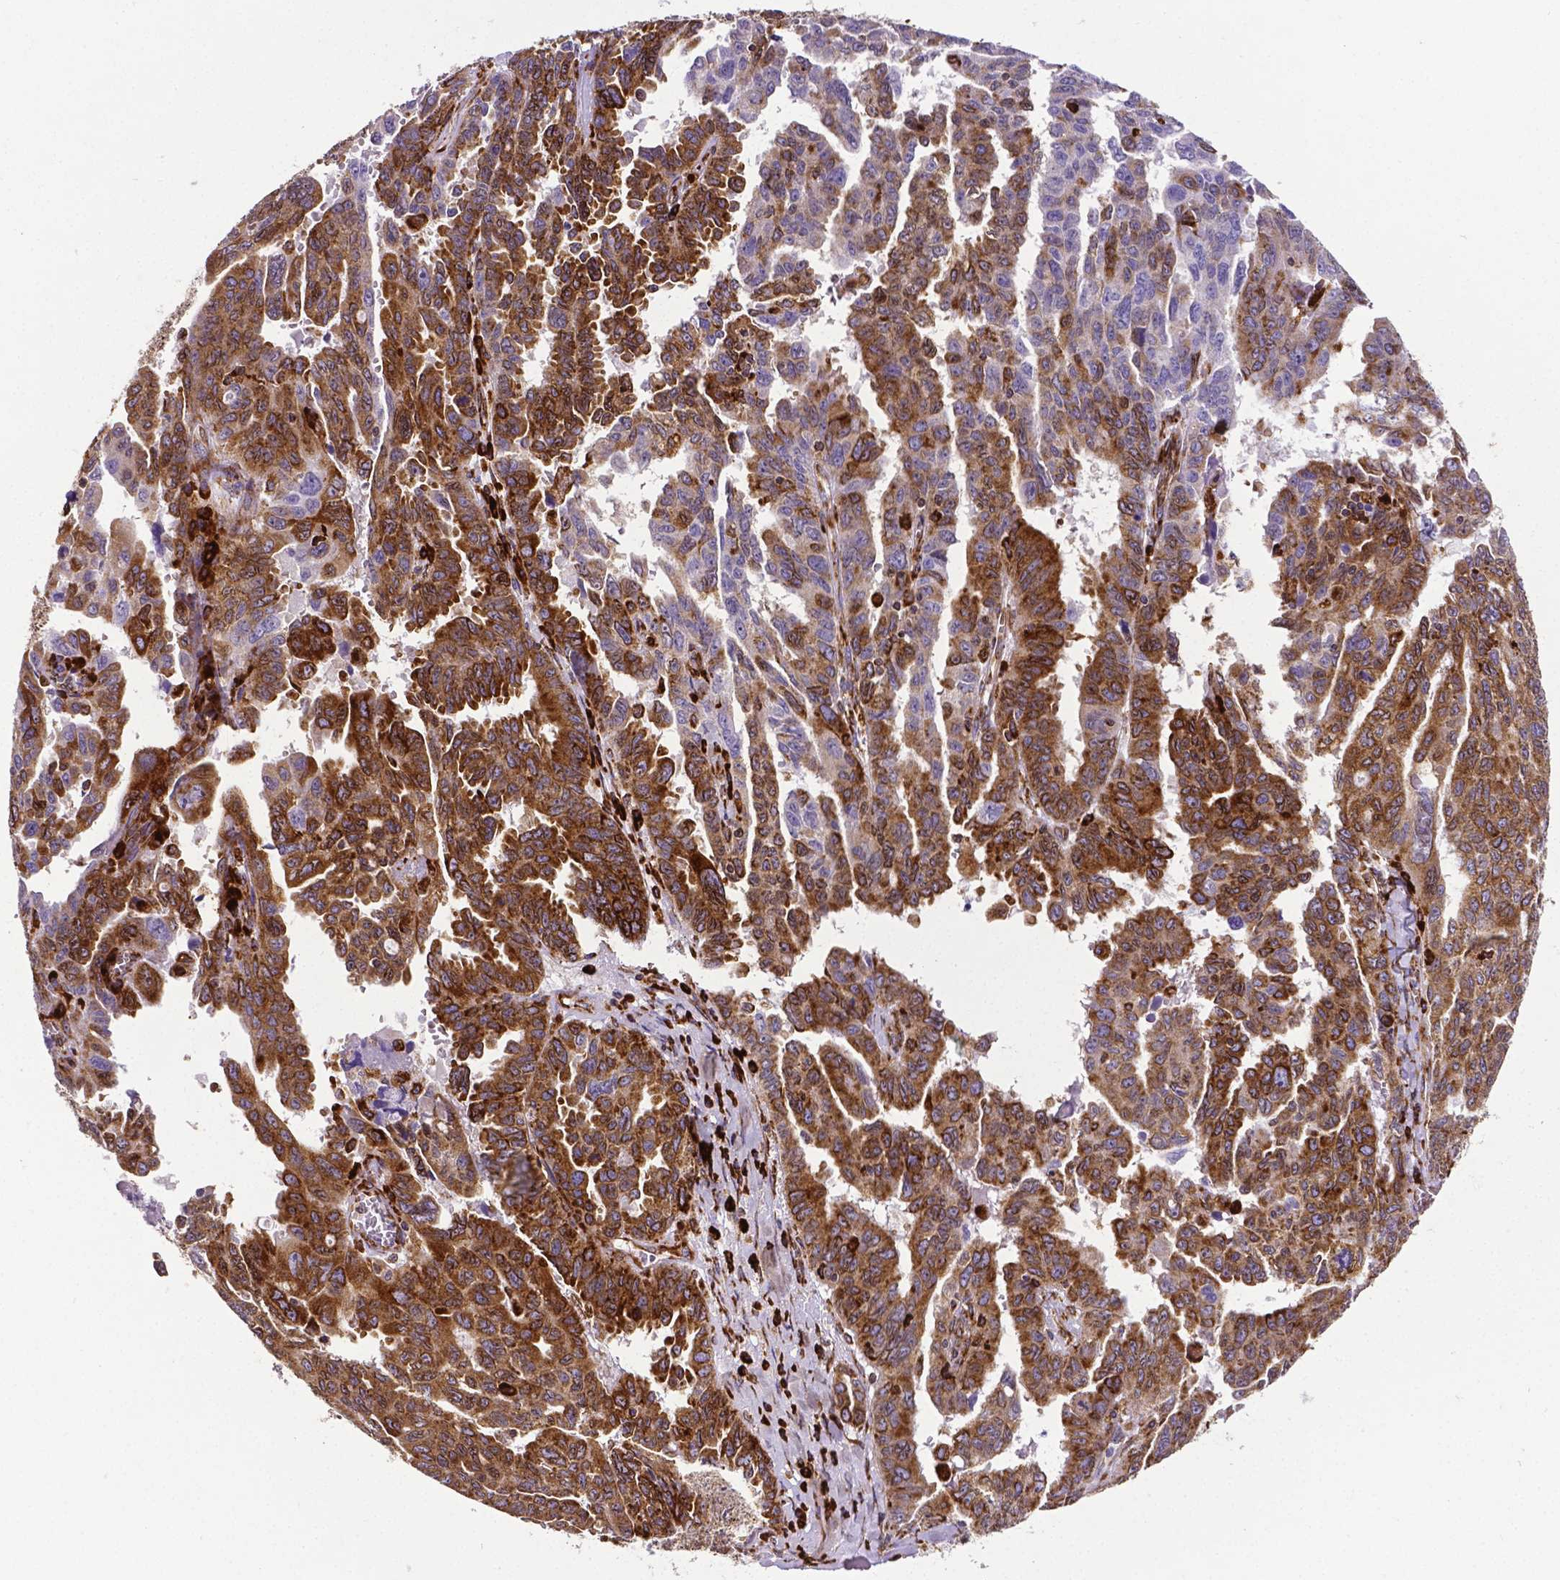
{"staining": {"intensity": "strong", "quantity": ">75%", "location": "cytoplasmic/membranous"}, "tissue": "ovarian cancer", "cell_type": "Tumor cells", "image_type": "cancer", "snomed": [{"axis": "morphology", "description": "Adenocarcinoma, NOS"}, {"axis": "morphology", "description": "Carcinoma, endometroid"}, {"axis": "topography", "description": "Ovary"}], "caption": "Ovarian cancer stained with DAB (3,3'-diaminobenzidine) immunohistochemistry (IHC) reveals high levels of strong cytoplasmic/membranous positivity in approximately >75% of tumor cells. The staining is performed using DAB brown chromogen to label protein expression. The nuclei are counter-stained blue using hematoxylin.", "gene": "MTDH", "patient": {"sex": "female", "age": 72}}